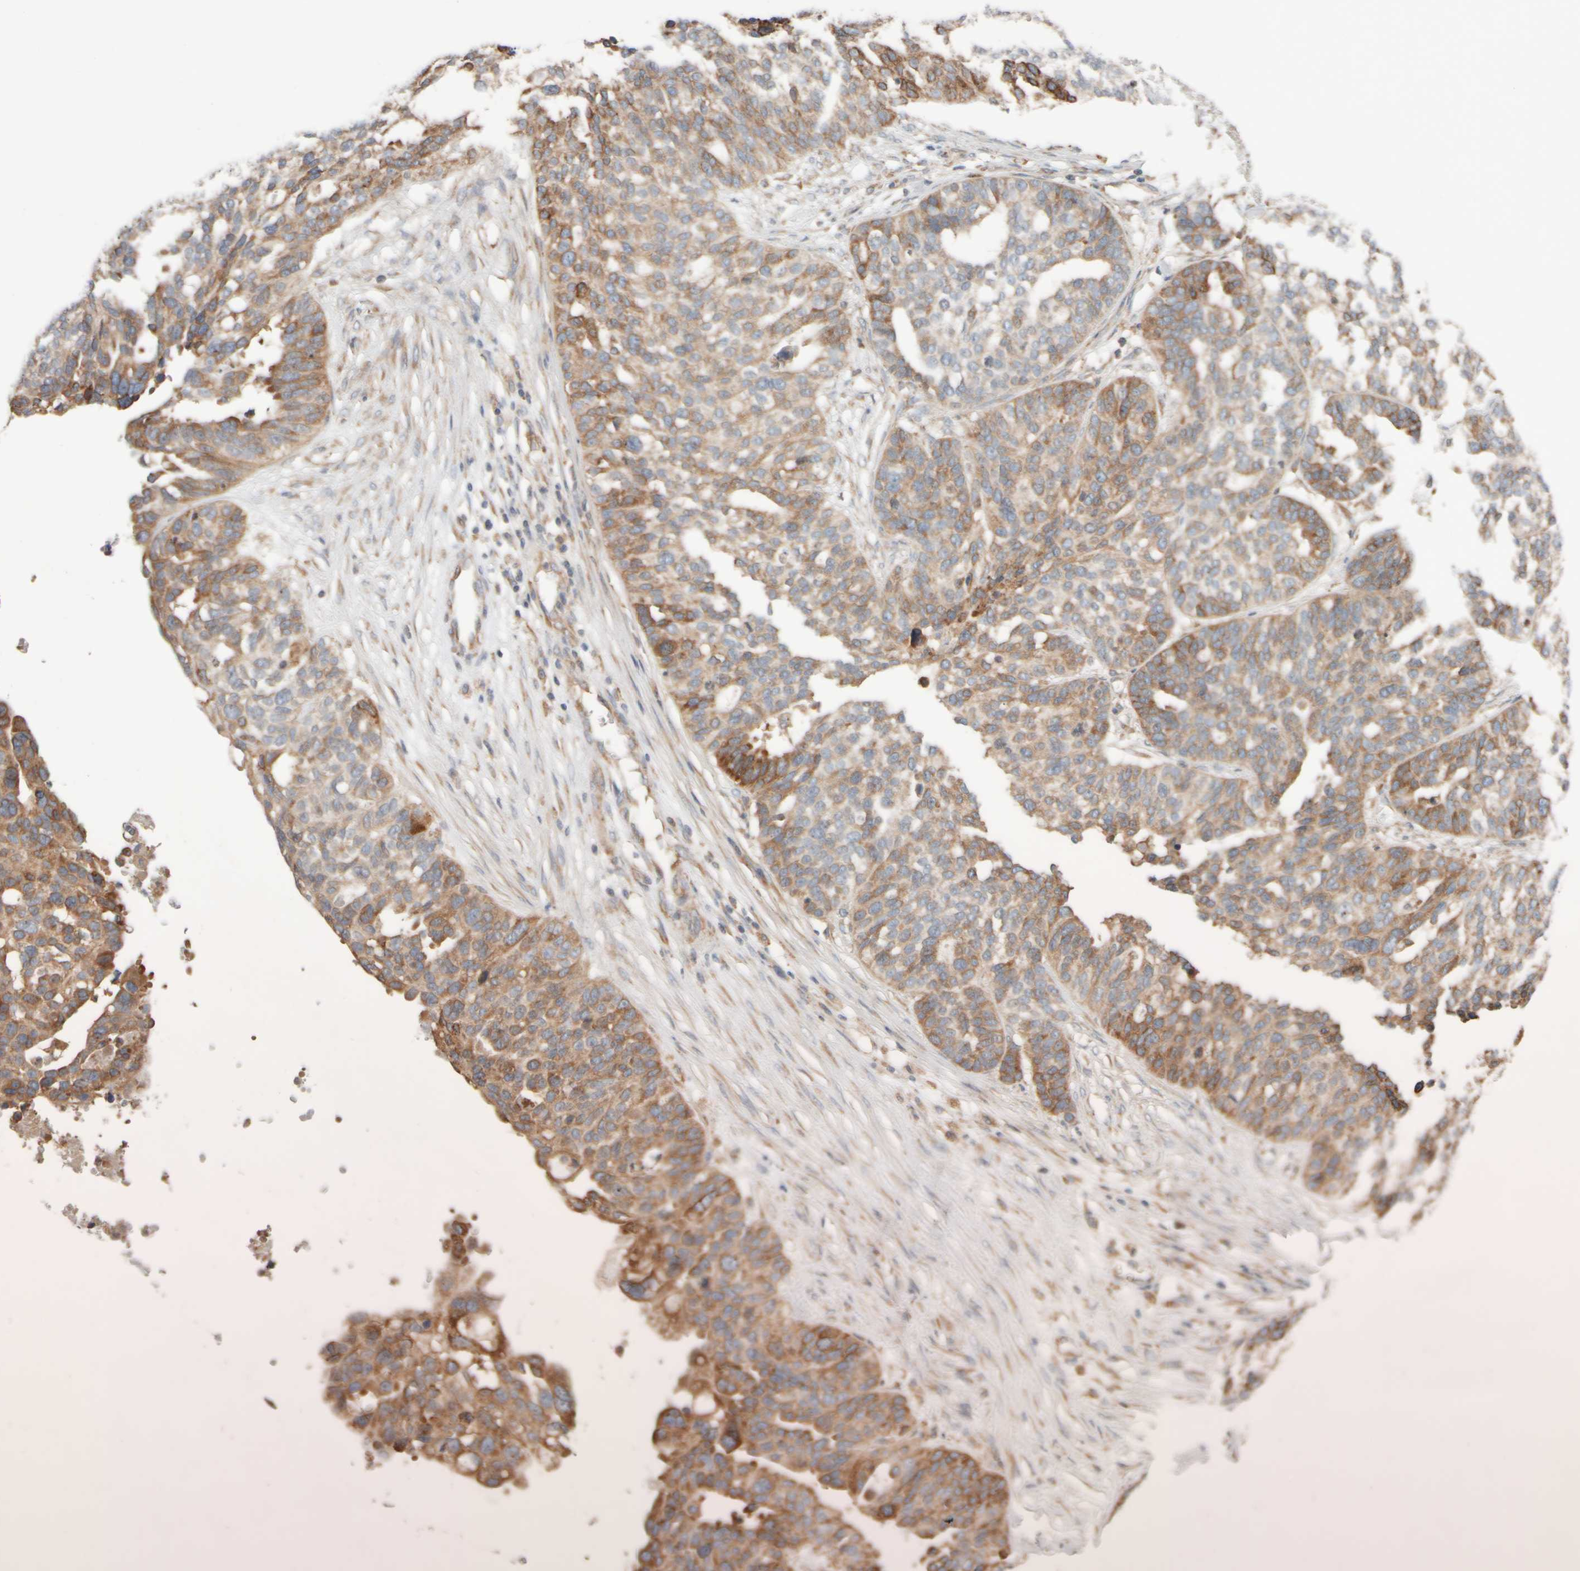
{"staining": {"intensity": "moderate", "quantity": ">75%", "location": "cytoplasmic/membranous"}, "tissue": "ovarian cancer", "cell_type": "Tumor cells", "image_type": "cancer", "snomed": [{"axis": "morphology", "description": "Cystadenocarcinoma, serous, NOS"}, {"axis": "topography", "description": "Ovary"}], "caption": "A photomicrograph of human ovarian serous cystadenocarcinoma stained for a protein displays moderate cytoplasmic/membranous brown staining in tumor cells.", "gene": "EIF2B3", "patient": {"sex": "female", "age": 59}}